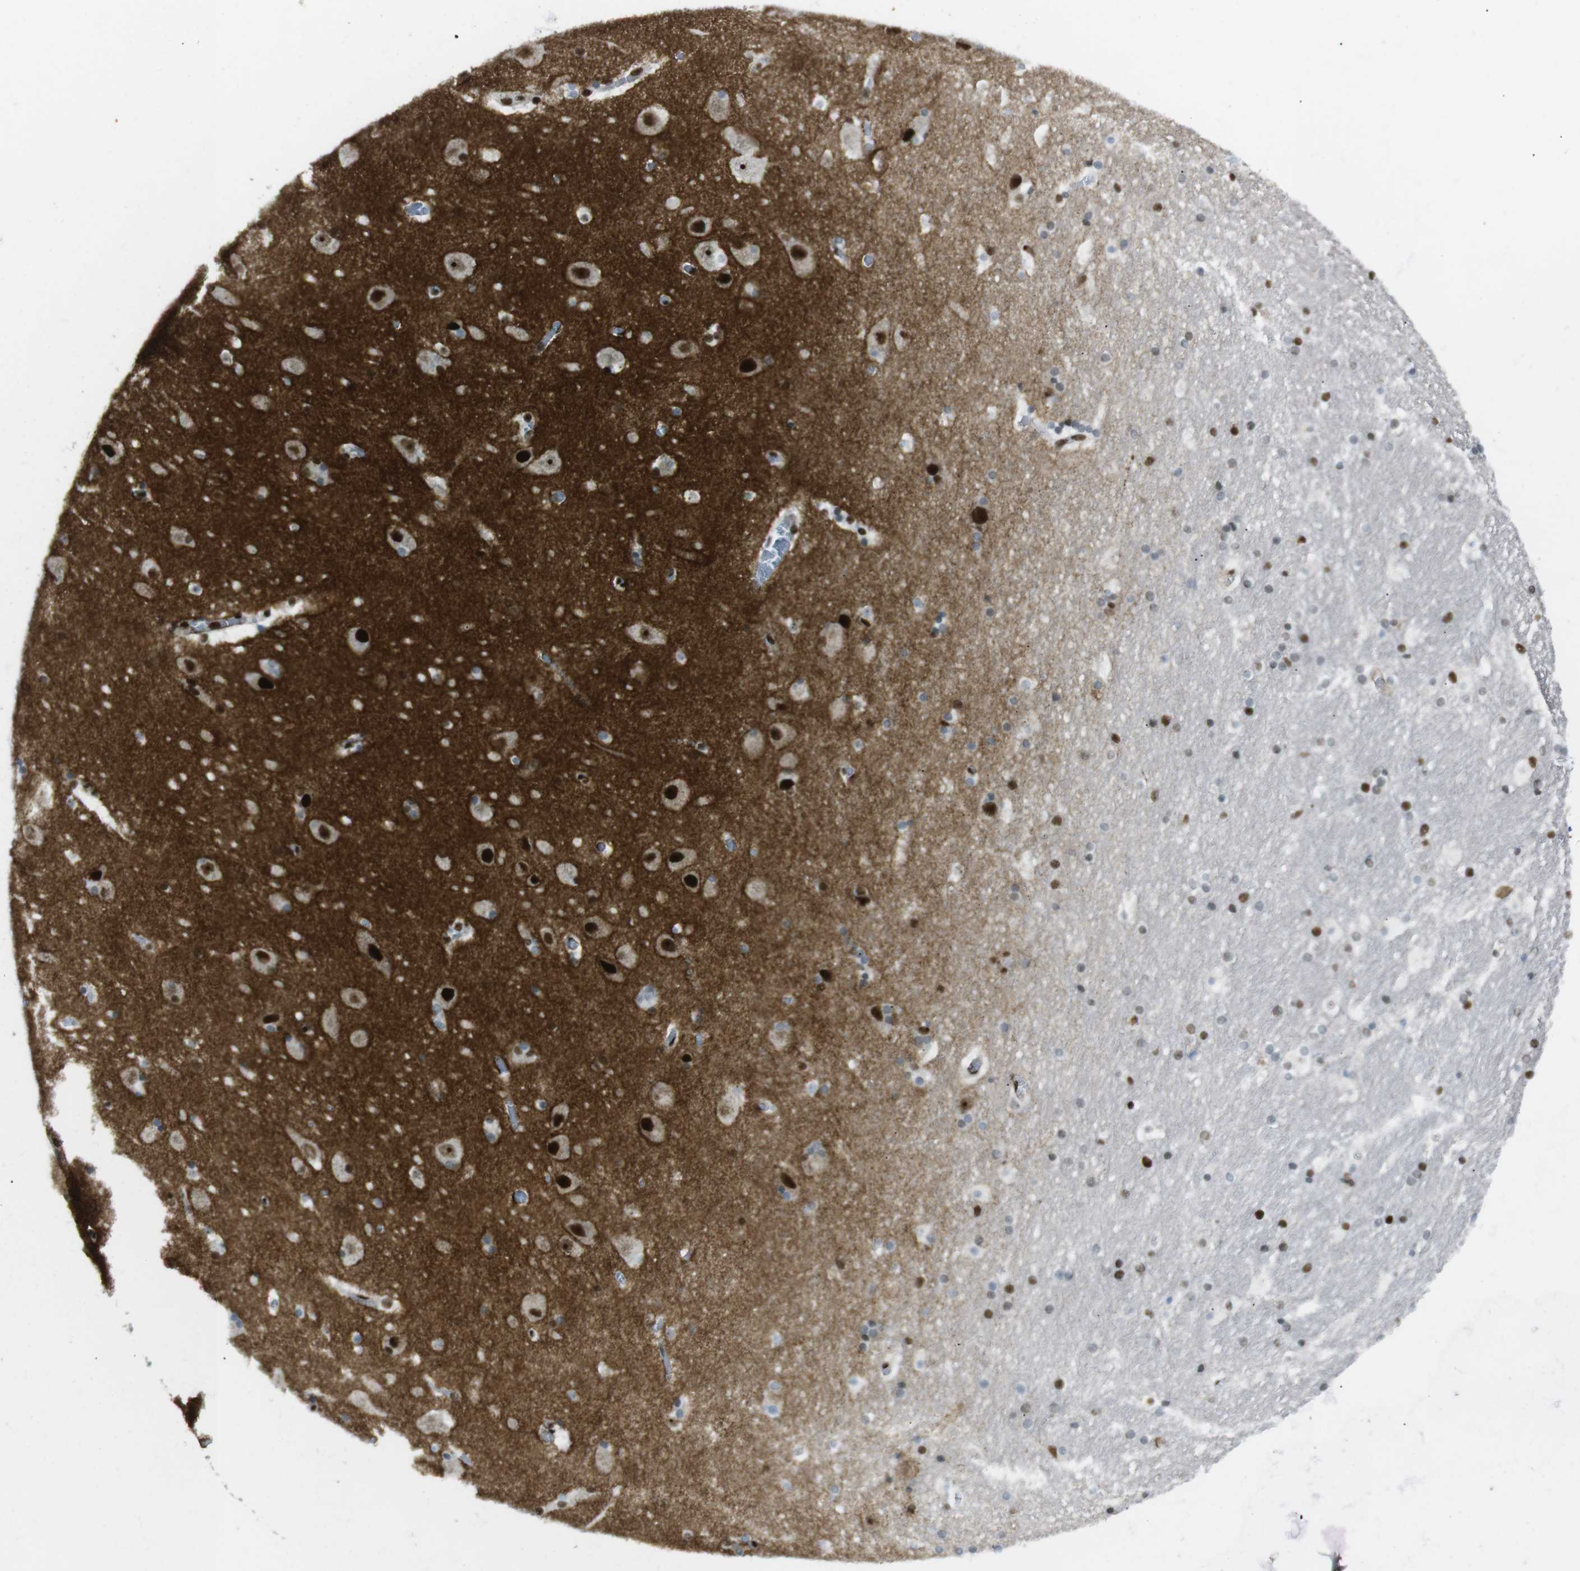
{"staining": {"intensity": "strong", "quantity": "25%-75%", "location": "nuclear"}, "tissue": "hippocampus", "cell_type": "Glial cells", "image_type": "normal", "snomed": [{"axis": "morphology", "description": "Normal tissue, NOS"}, {"axis": "topography", "description": "Hippocampus"}], "caption": "Protein staining of benign hippocampus reveals strong nuclear expression in about 25%-75% of glial cells.", "gene": "ARID1A", "patient": {"sex": "male", "age": 45}}